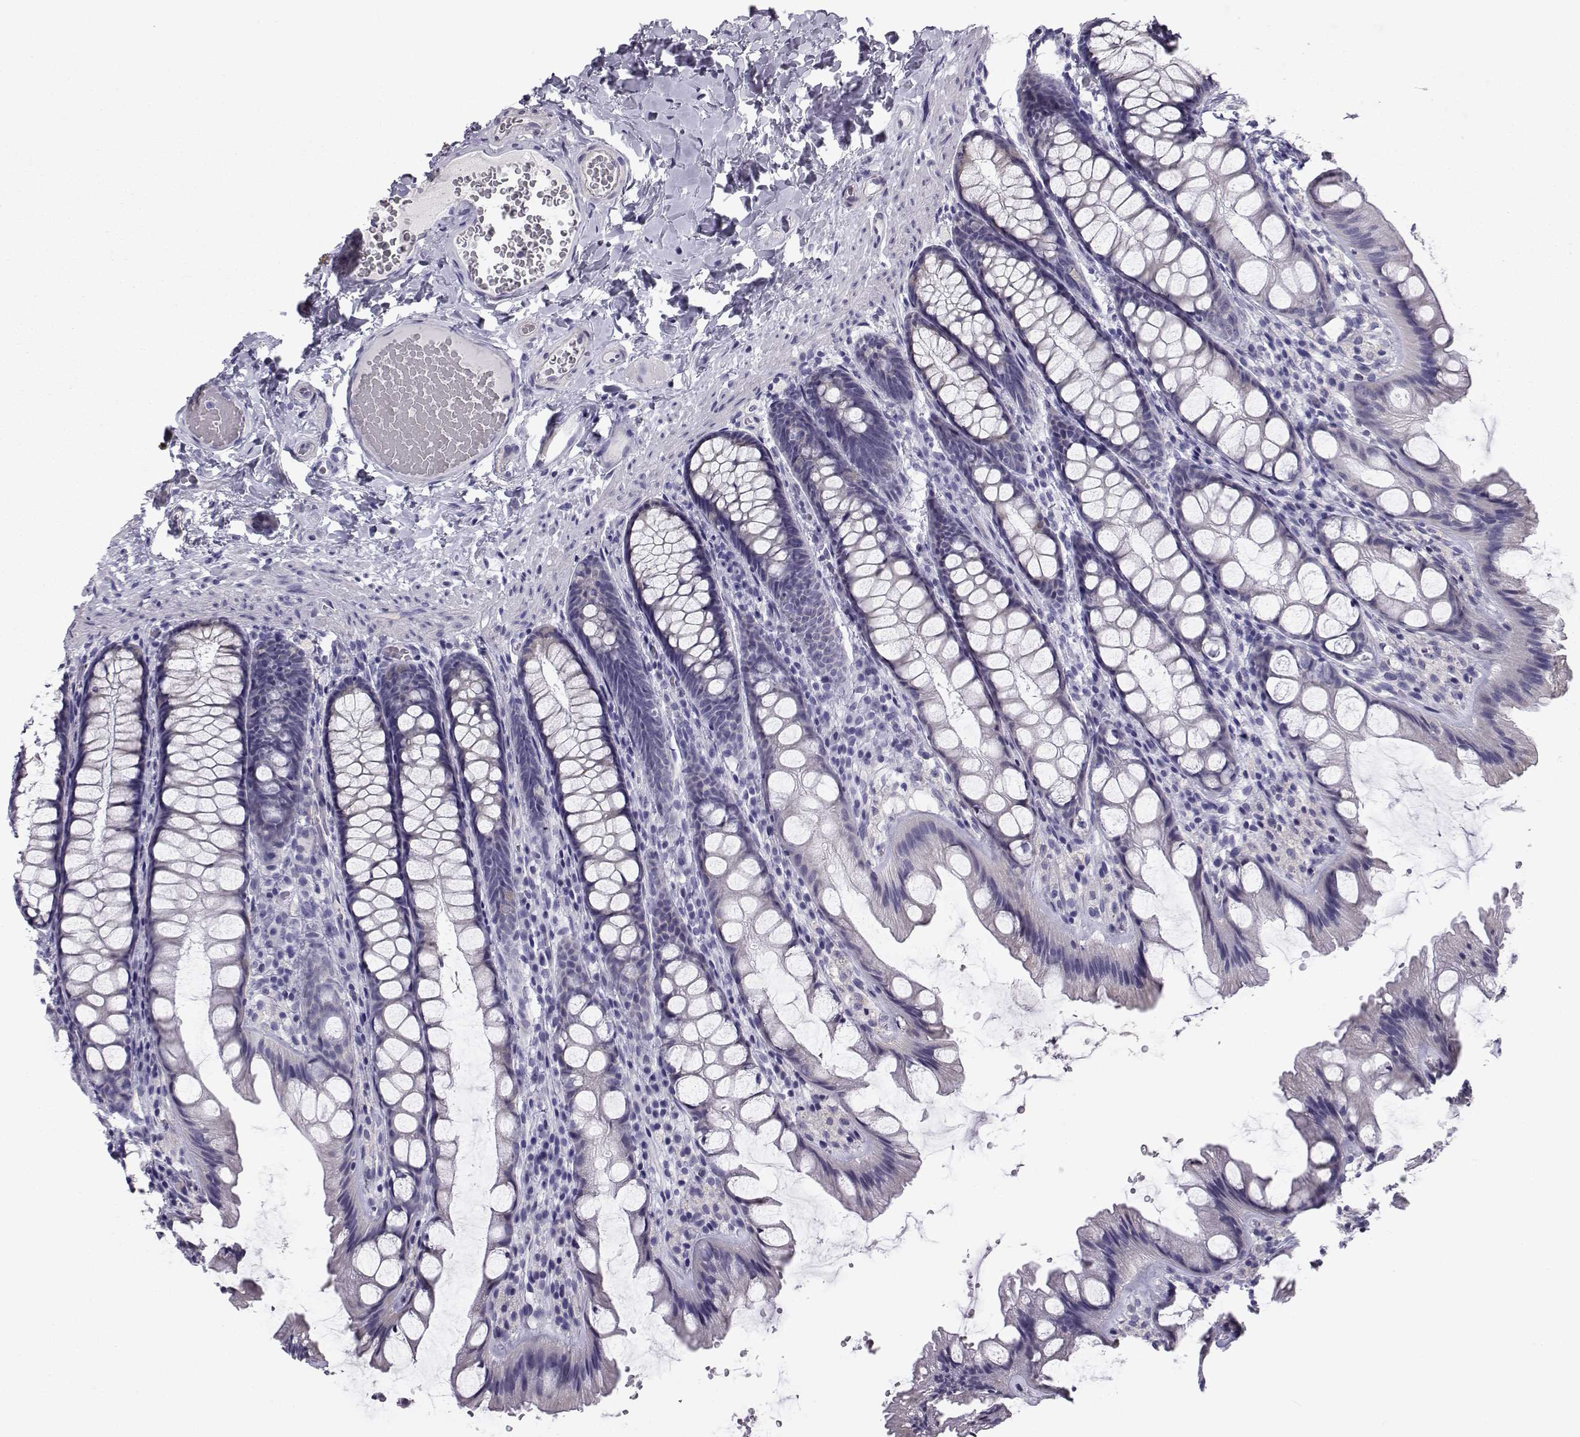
{"staining": {"intensity": "negative", "quantity": "none", "location": "none"}, "tissue": "colon", "cell_type": "Endothelial cells", "image_type": "normal", "snomed": [{"axis": "morphology", "description": "Normal tissue, NOS"}, {"axis": "topography", "description": "Colon"}], "caption": "Immunohistochemistry photomicrograph of normal colon: human colon stained with DAB (3,3'-diaminobenzidine) reveals no significant protein positivity in endothelial cells.", "gene": "KCNMB4", "patient": {"sex": "male", "age": 47}}